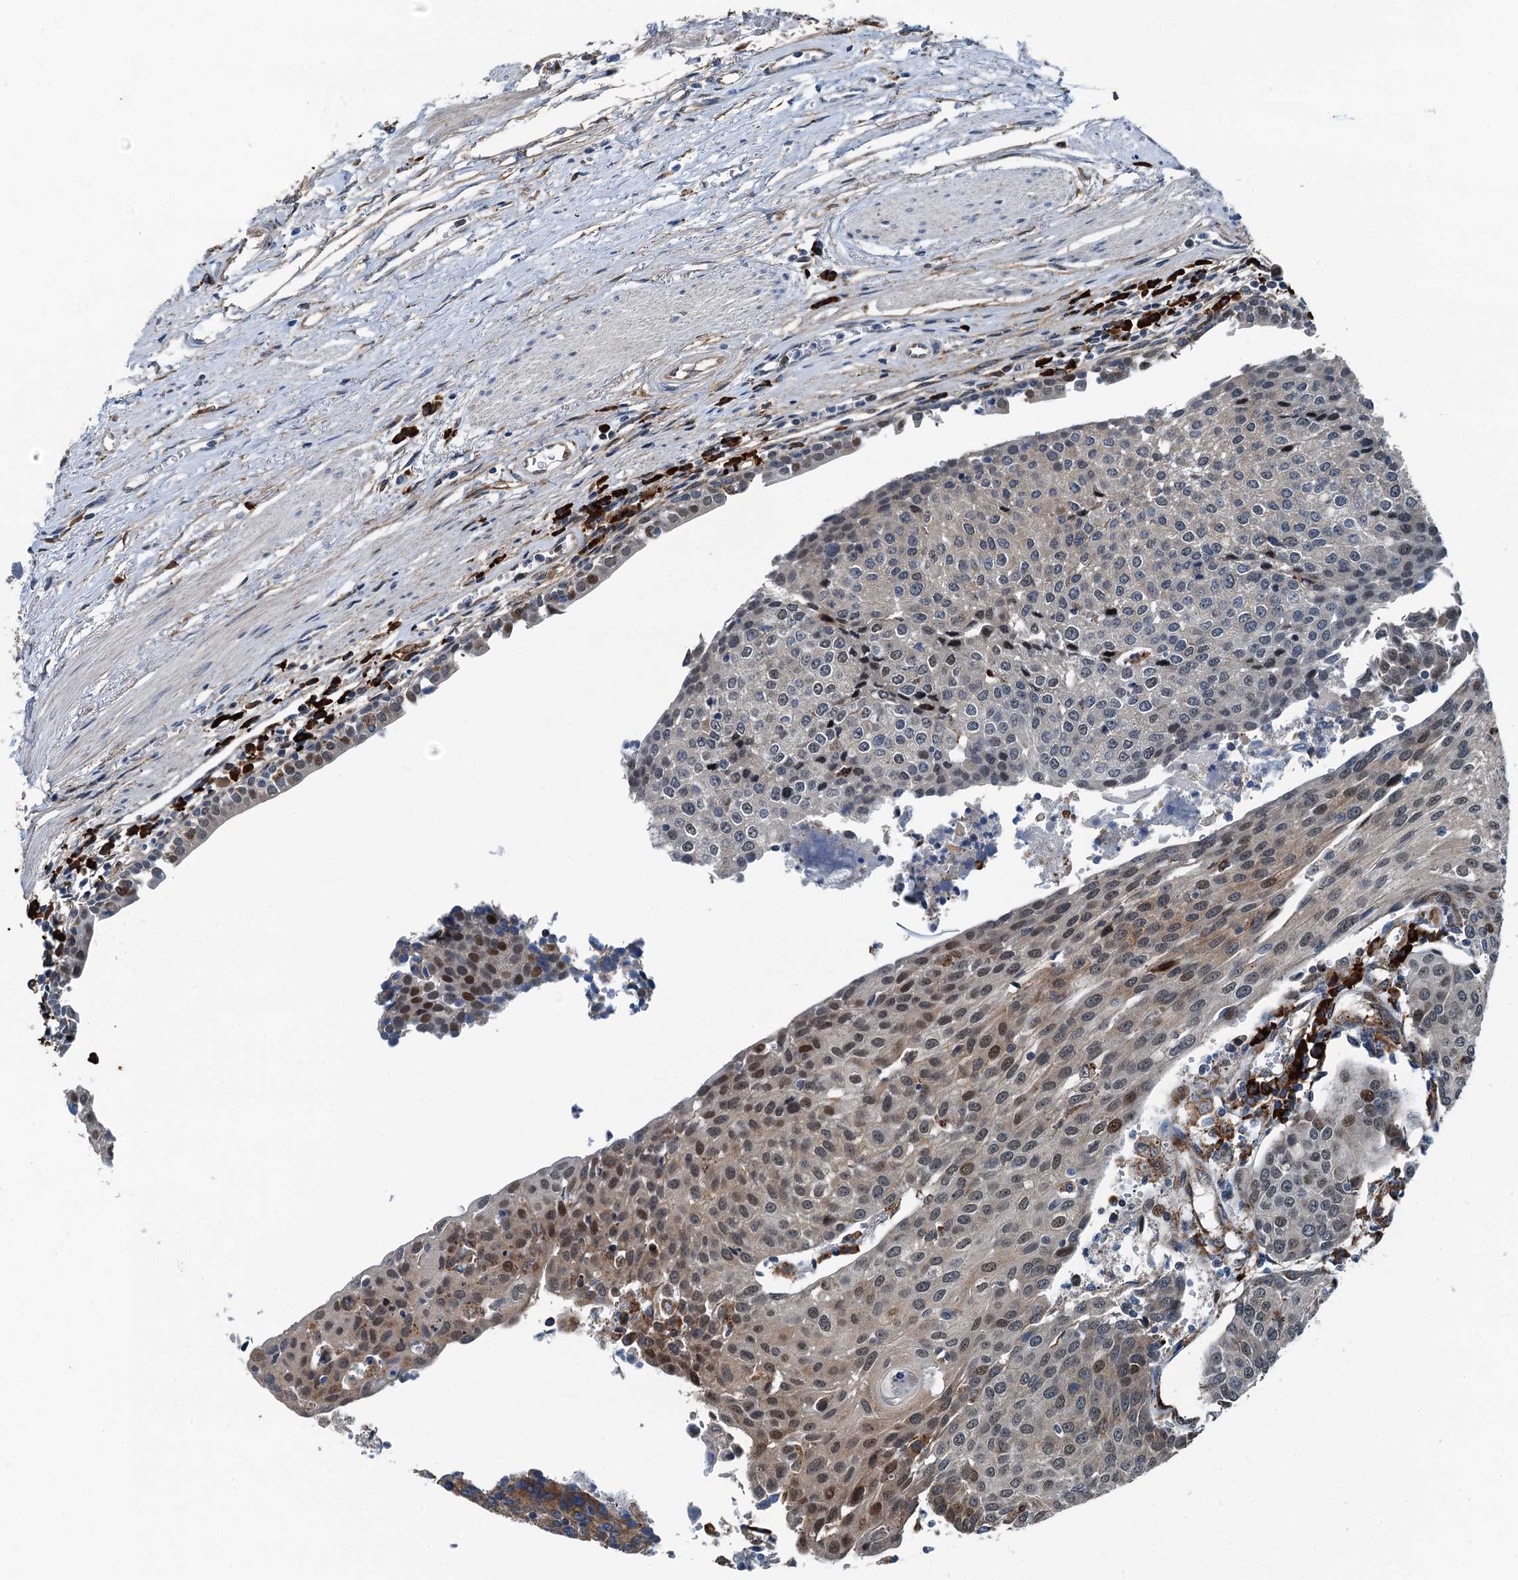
{"staining": {"intensity": "moderate", "quantity": "25%-75%", "location": "nuclear"}, "tissue": "urothelial cancer", "cell_type": "Tumor cells", "image_type": "cancer", "snomed": [{"axis": "morphology", "description": "Urothelial carcinoma, High grade"}, {"axis": "topography", "description": "Urinary bladder"}], "caption": "A brown stain shows moderate nuclear staining of a protein in high-grade urothelial carcinoma tumor cells. (DAB (3,3'-diaminobenzidine) IHC, brown staining for protein, blue staining for nuclei).", "gene": "TAMALIN", "patient": {"sex": "female", "age": 85}}